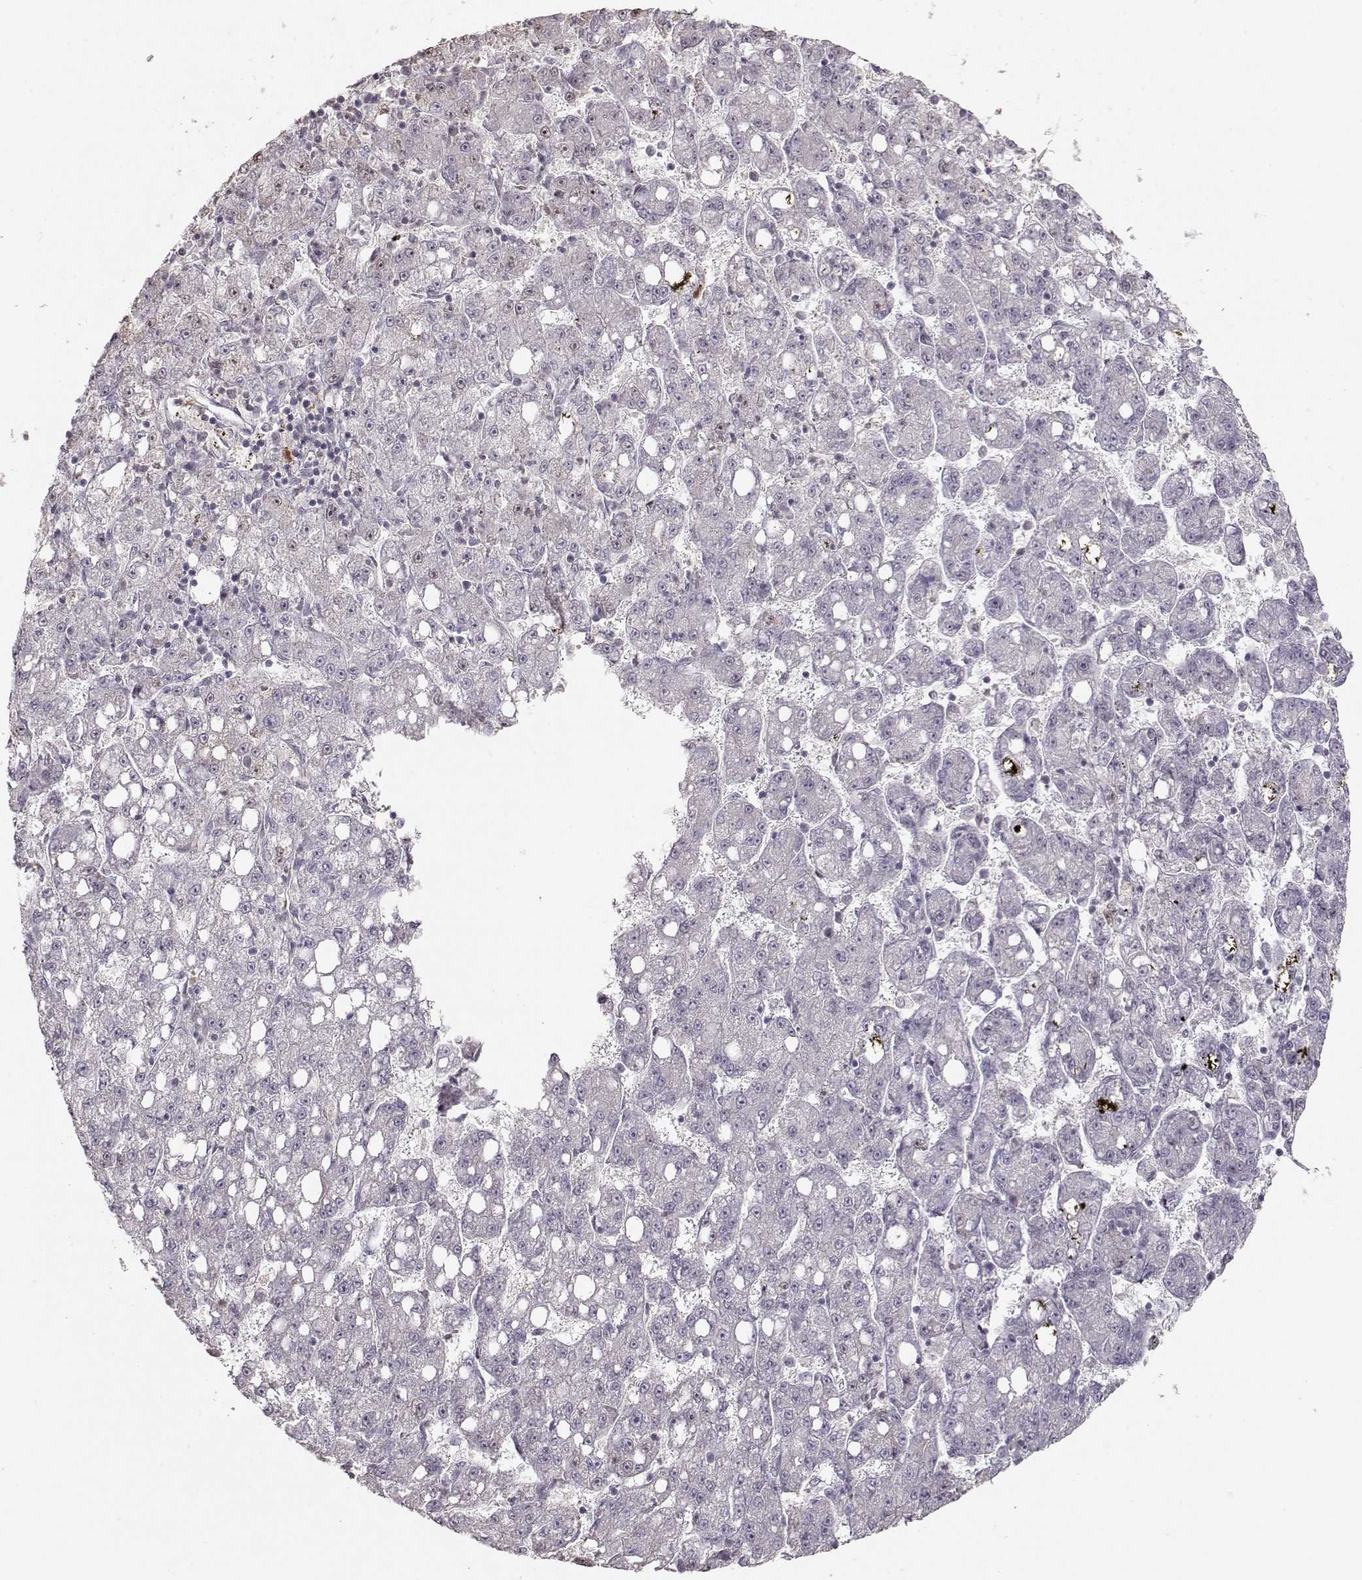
{"staining": {"intensity": "negative", "quantity": "none", "location": "none"}, "tissue": "liver cancer", "cell_type": "Tumor cells", "image_type": "cancer", "snomed": [{"axis": "morphology", "description": "Carcinoma, Hepatocellular, NOS"}, {"axis": "topography", "description": "Liver"}], "caption": "Tumor cells show no significant protein staining in liver hepatocellular carcinoma. The staining is performed using DAB brown chromogen with nuclei counter-stained in using hematoxylin.", "gene": "S100B", "patient": {"sex": "female", "age": 65}}